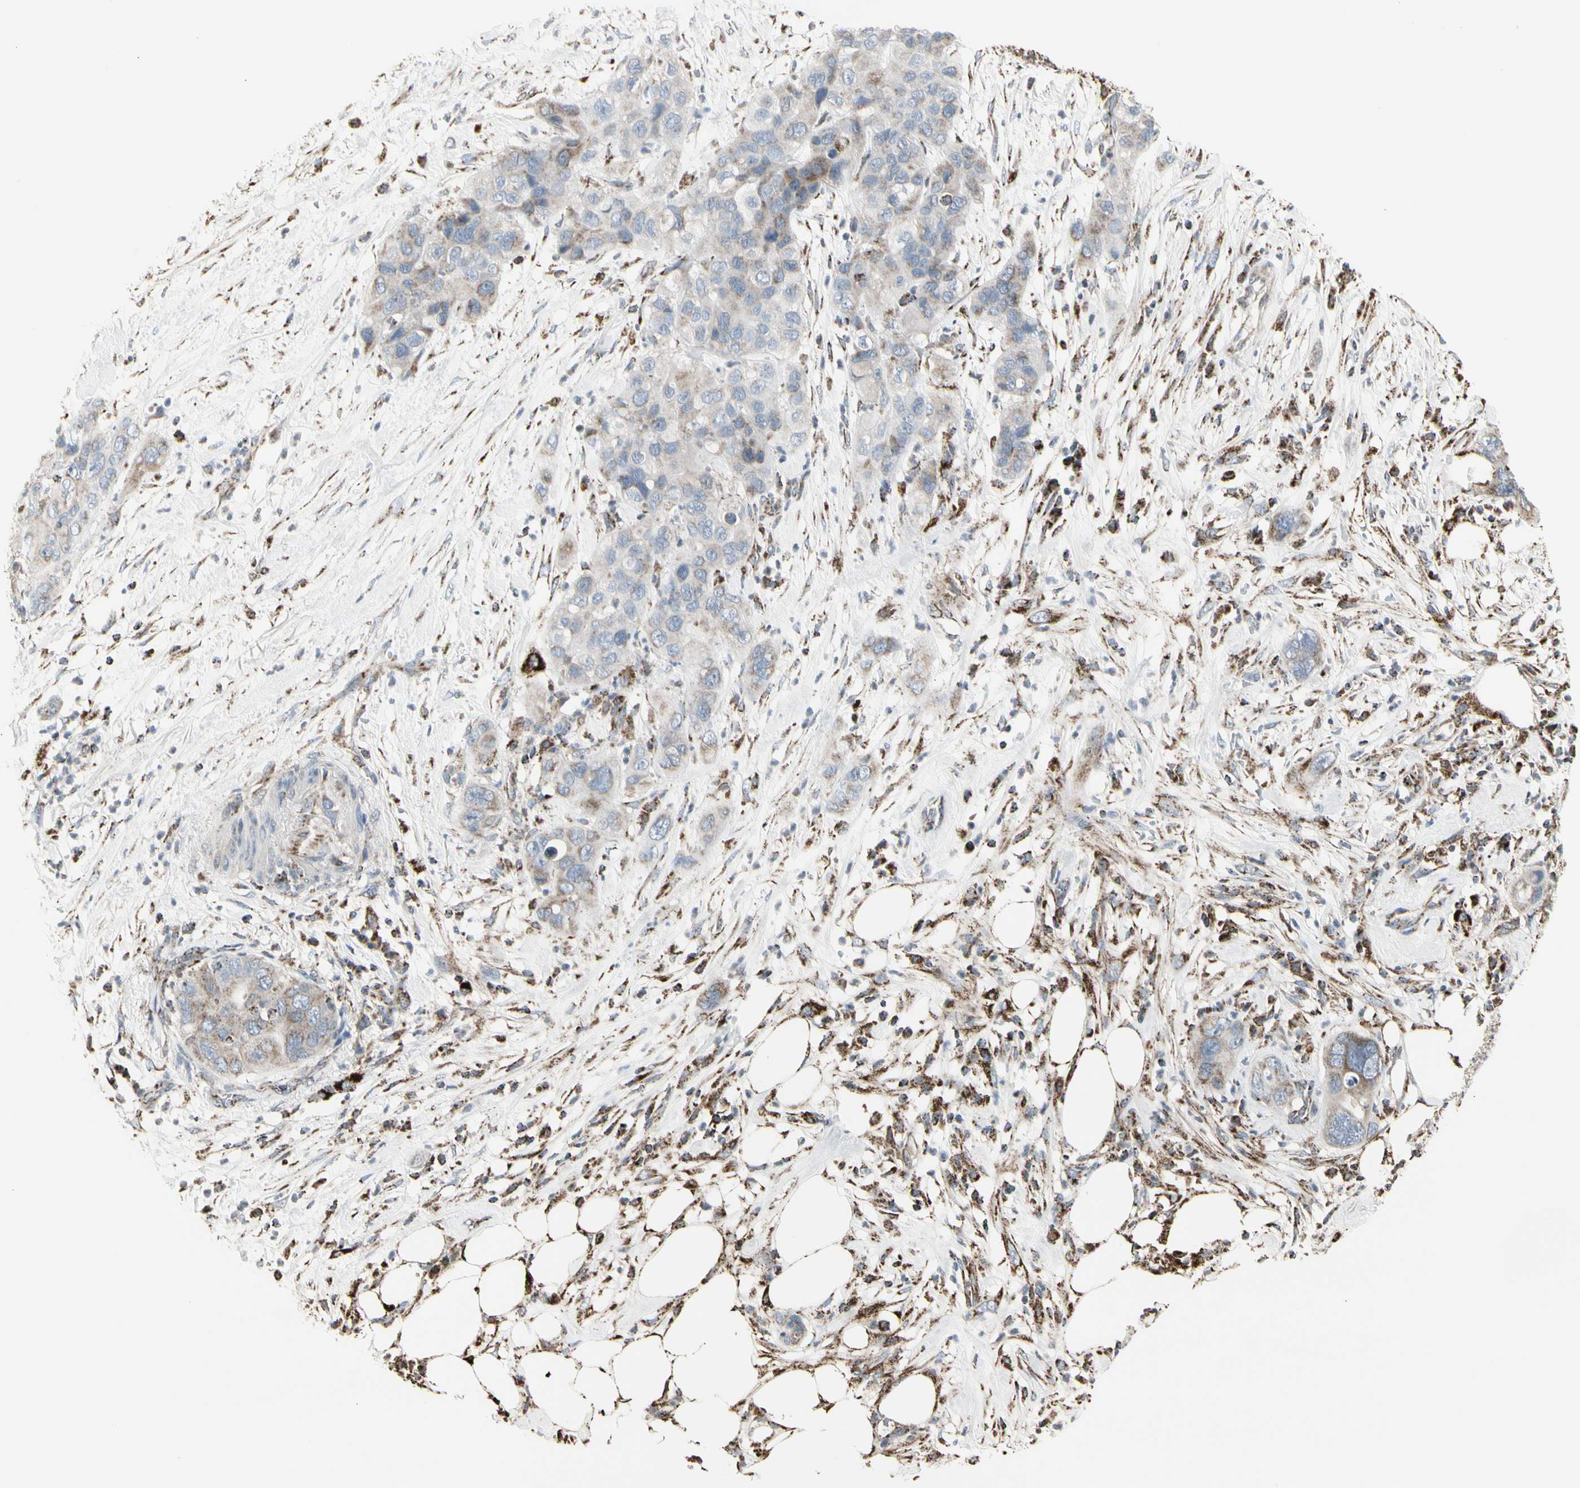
{"staining": {"intensity": "moderate", "quantity": "<25%", "location": "cytoplasmic/membranous"}, "tissue": "pancreatic cancer", "cell_type": "Tumor cells", "image_type": "cancer", "snomed": [{"axis": "morphology", "description": "Adenocarcinoma, NOS"}, {"axis": "topography", "description": "Pancreas"}], "caption": "Brown immunohistochemical staining in human pancreatic adenocarcinoma reveals moderate cytoplasmic/membranous expression in about <25% of tumor cells.", "gene": "TMEM176A", "patient": {"sex": "female", "age": 71}}